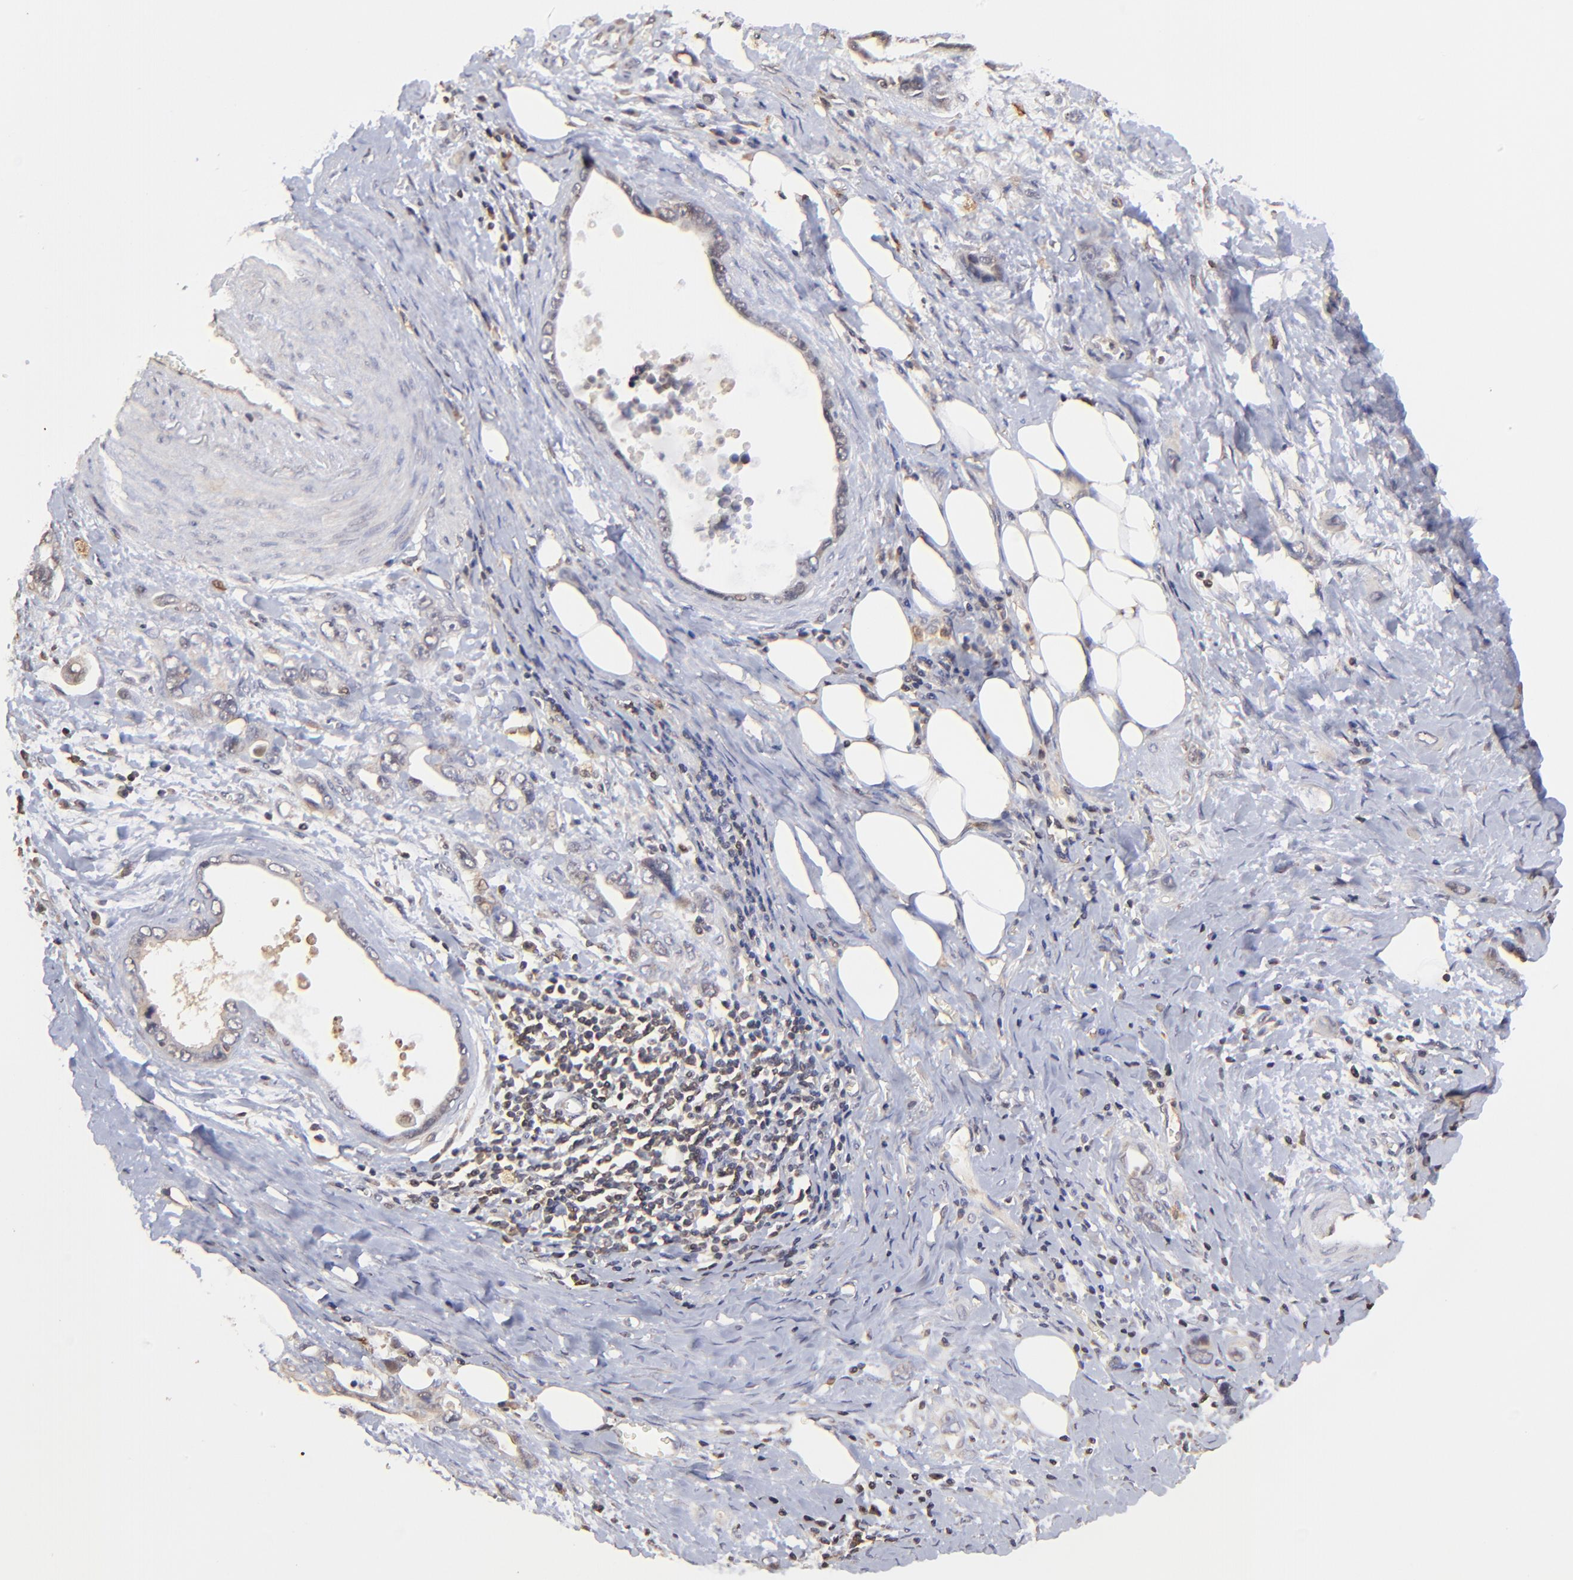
{"staining": {"intensity": "weak", "quantity": "25%-75%", "location": "cytoplasmic/membranous"}, "tissue": "stomach cancer", "cell_type": "Tumor cells", "image_type": "cancer", "snomed": [{"axis": "morphology", "description": "Adenocarcinoma, NOS"}, {"axis": "topography", "description": "Stomach"}], "caption": "This is an image of immunohistochemistry staining of stomach cancer (adenocarcinoma), which shows weak staining in the cytoplasmic/membranous of tumor cells.", "gene": "STON2", "patient": {"sex": "male", "age": 78}}